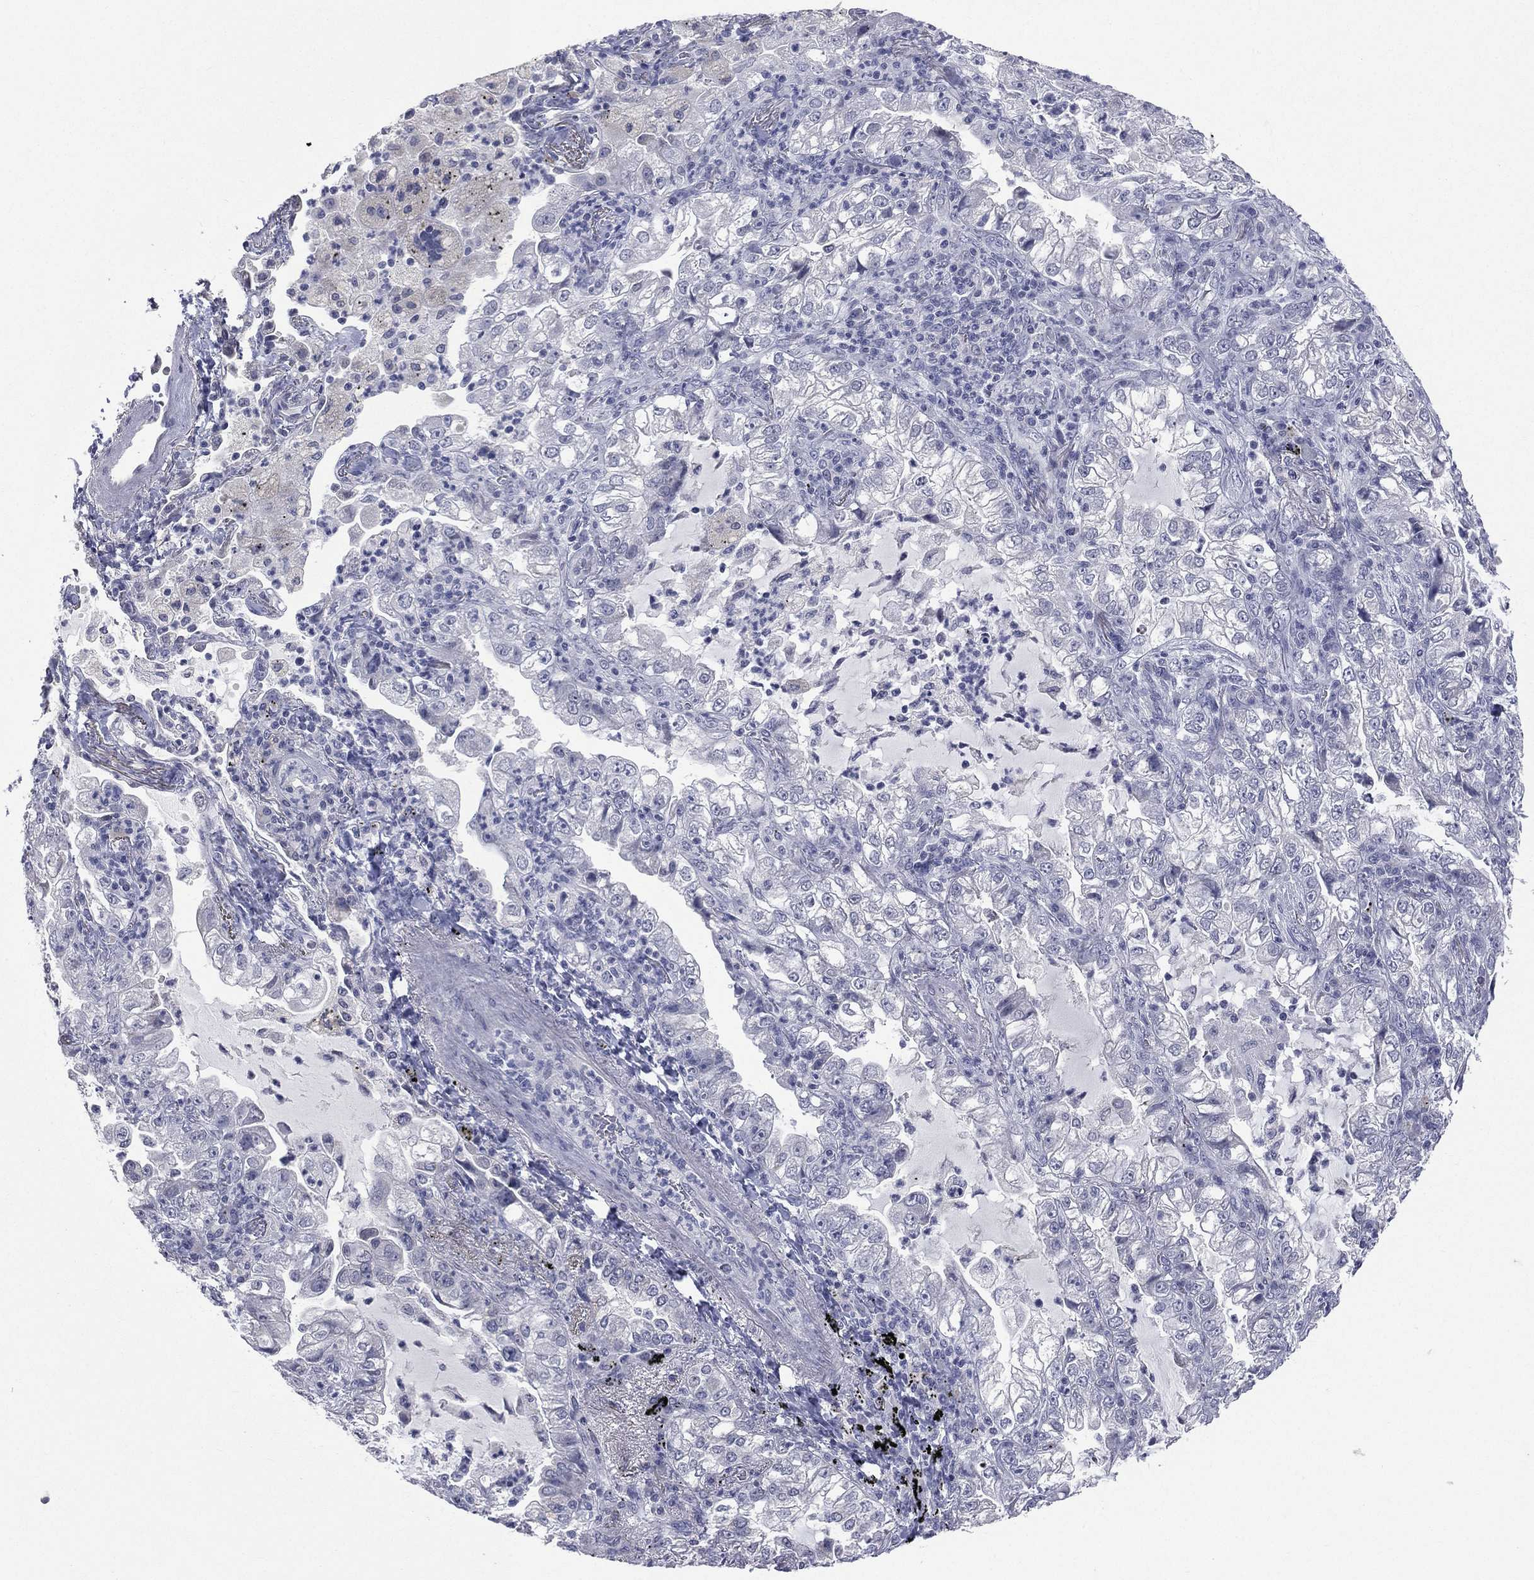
{"staining": {"intensity": "negative", "quantity": "none", "location": "none"}, "tissue": "lung cancer", "cell_type": "Tumor cells", "image_type": "cancer", "snomed": [{"axis": "morphology", "description": "Adenocarcinoma, NOS"}, {"axis": "topography", "description": "Lung"}], "caption": "The photomicrograph reveals no significant staining in tumor cells of lung cancer.", "gene": "DMKN", "patient": {"sex": "female", "age": 73}}